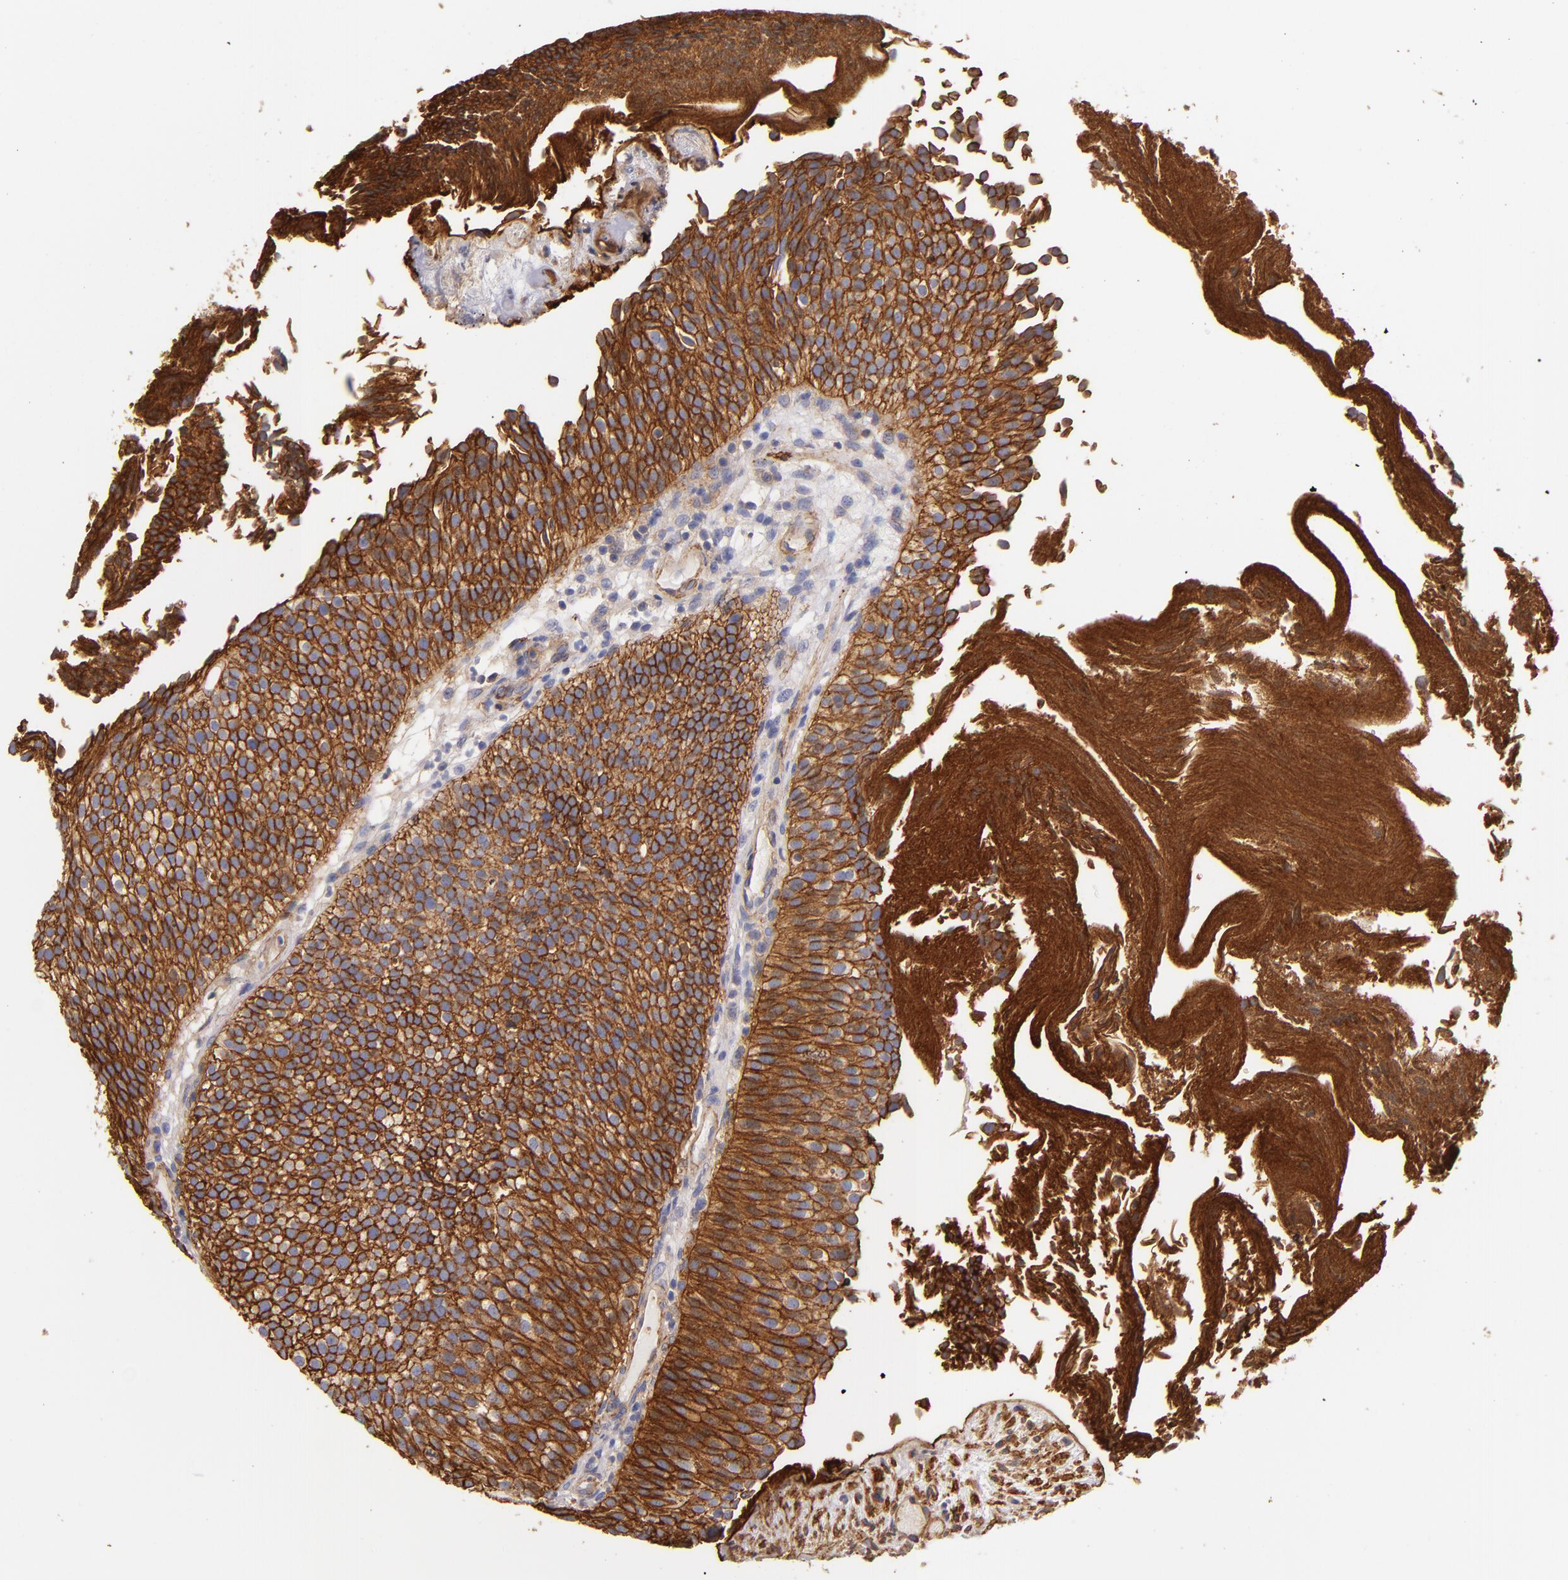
{"staining": {"intensity": "strong", "quantity": ">75%", "location": "cytoplasmic/membranous"}, "tissue": "urothelial cancer", "cell_type": "Tumor cells", "image_type": "cancer", "snomed": [{"axis": "morphology", "description": "Urothelial carcinoma, Low grade"}, {"axis": "topography", "description": "Urinary bladder"}], "caption": "IHC staining of urothelial cancer, which exhibits high levels of strong cytoplasmic/membranous expression in approximately >75% of tumor cells indicating strong cytoplasmic/membranous protein positivity. The staining was performed using DAB (3,3'-diaminobenzidine) (brown) for protein detection and nuclei were counterstained in hematoxylin (blue).", "gene": "CD151", "patient": {"sex": "male", "age": 84}}